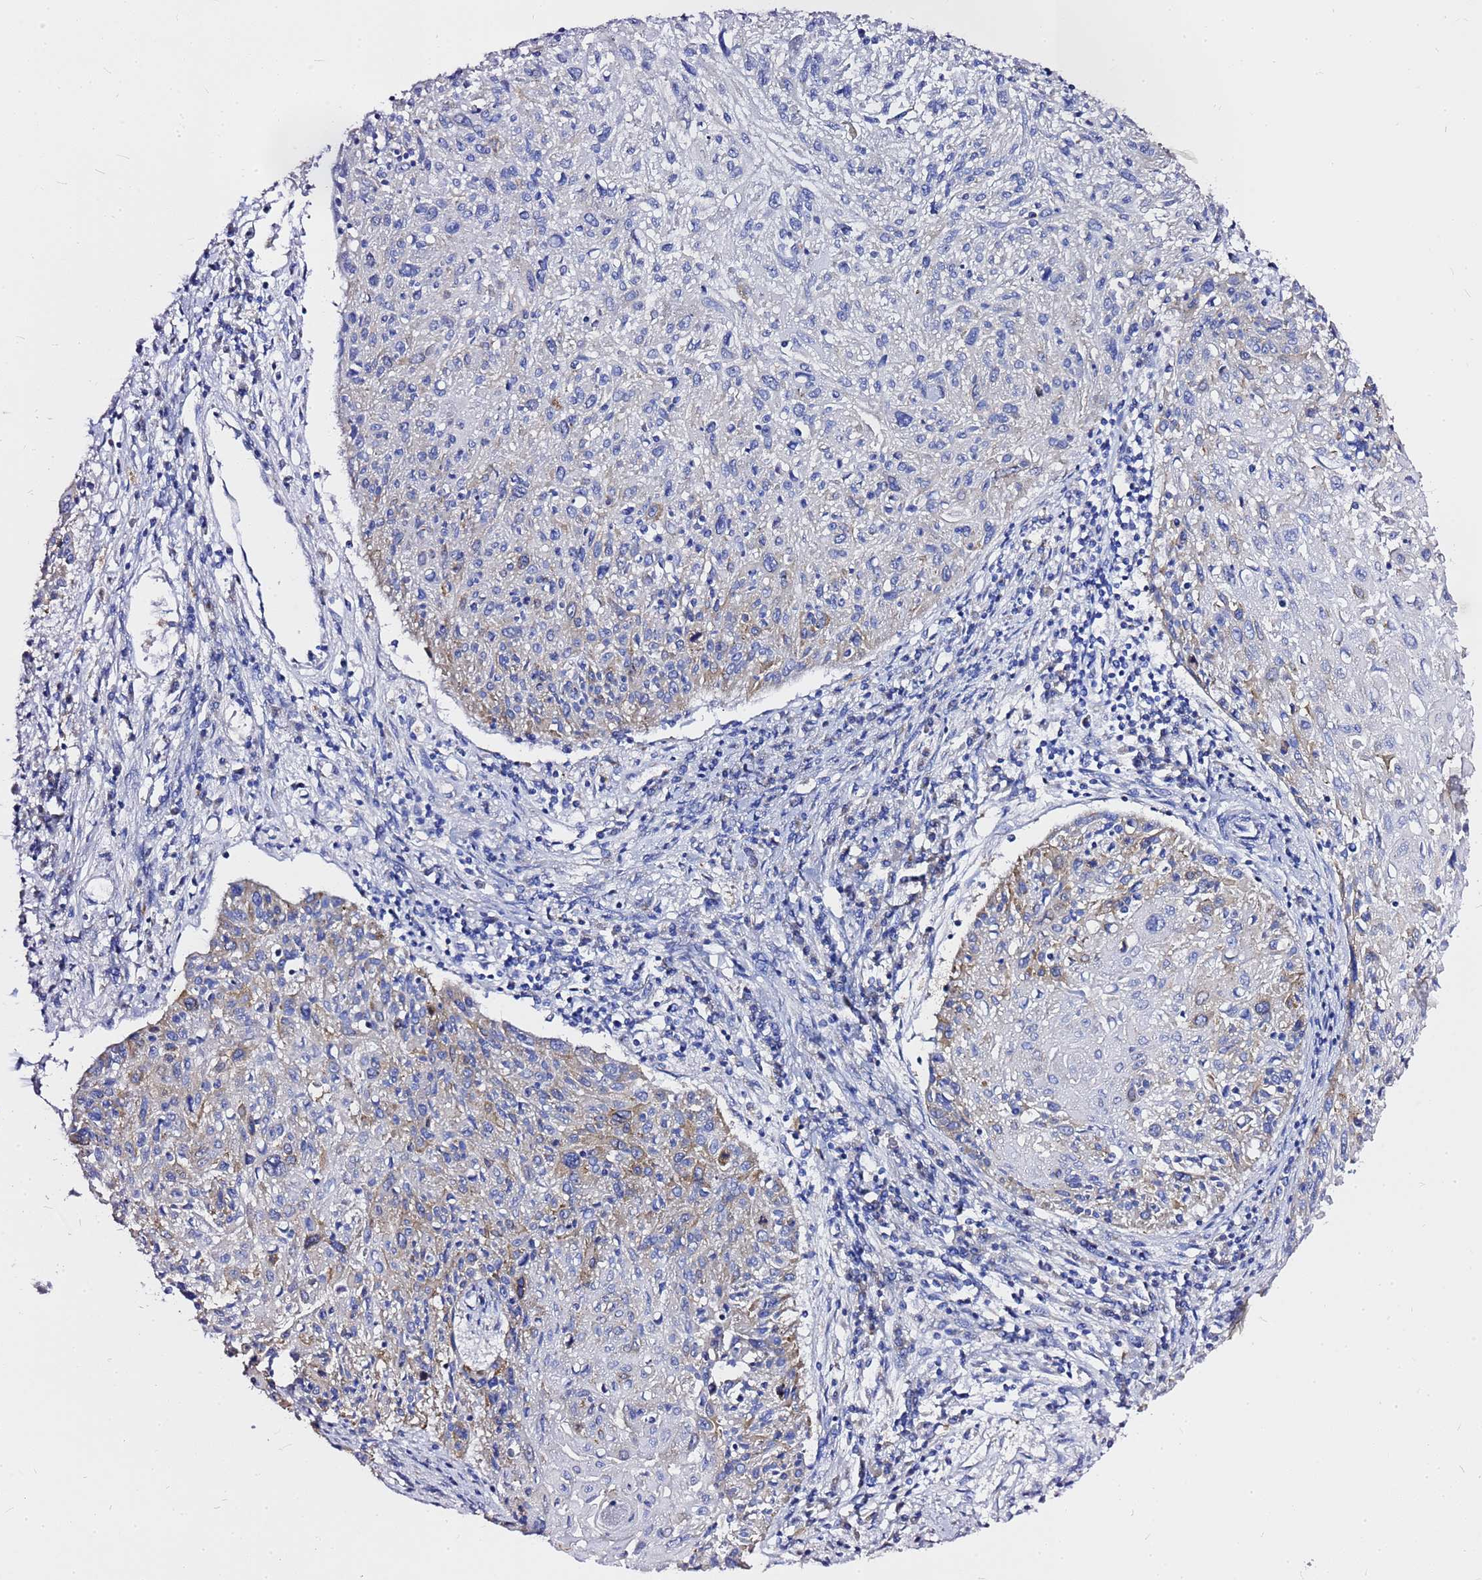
{"staining": {"intensity": "moderate", "quantity": "<25%", "location": "cytoplasmic/membranous"}, "tissue": "cervical cancer", "cell_type": "Tumor cells", "image_type": "cancer", "snomed": [{"axis": "morphology", "description": "Squamous cell carcinoma, NOS"}, {"axis": "topography", "description": "Cervix"}], "caption": "This histopathology image displays immunohistochemistry (IHC) staining of human squamous cell carcinoma (cervical), with low moderate cytoplasmic/membranous staining in approximately <25% of tumor cells.", "gene": "OR52E2", "patient": {"sex": "female", "age": 51}}